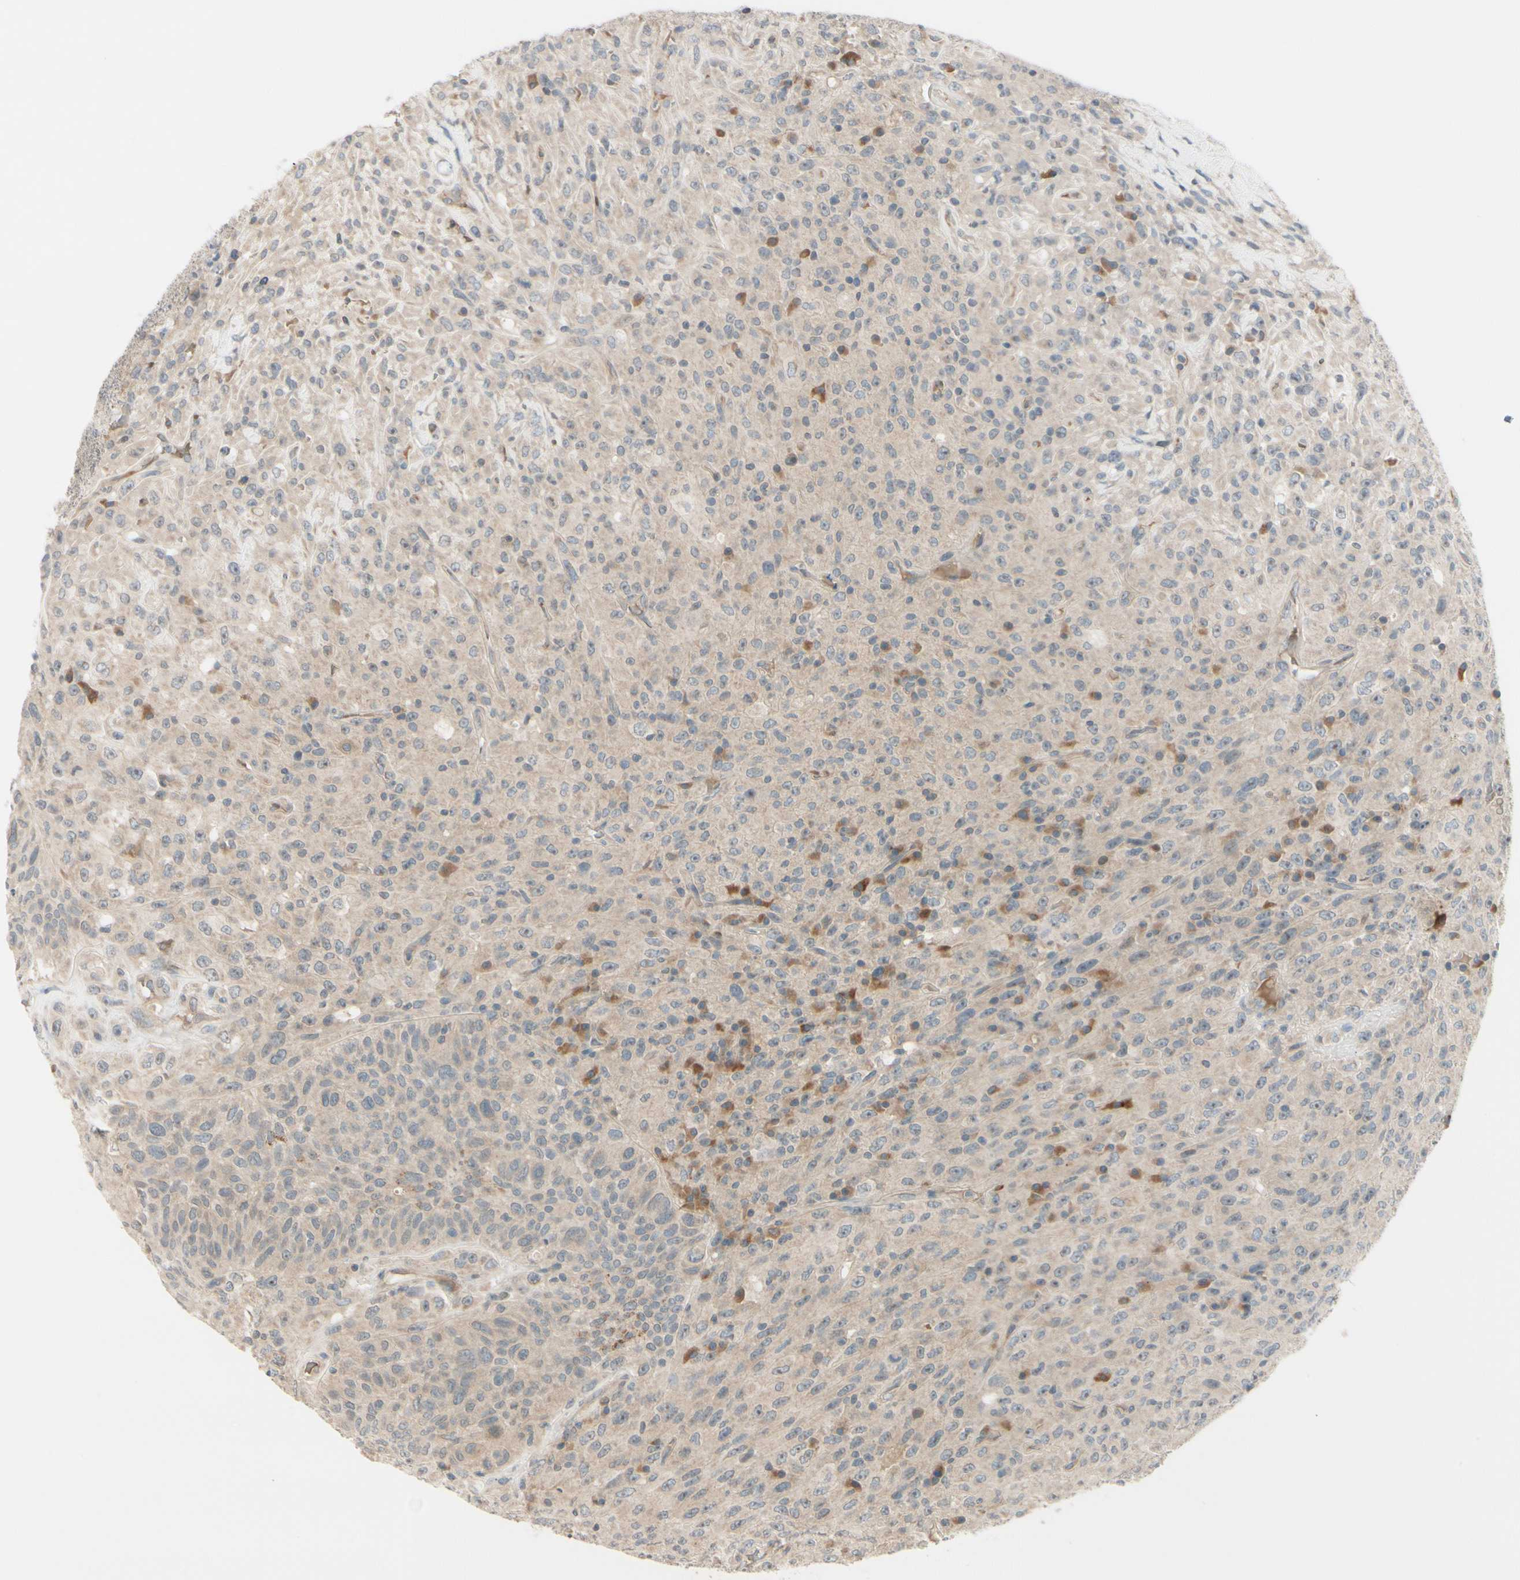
{"staining": {"intensity": "weak", "quantity": "25%-75%", "location": "cytoplasmic/membranous"}, "tissue": "urothelial cancer", "cell_type": "Tumor cells", "image_type": "cancer", "snomed": [{"axis": "morphology", "description": "Urothelial carcinoma, High grade"}, {"axis": "topography", "description": "Urinary bladder"}], "caption": "Immunohistochemical staining of human urothelial cancer displays low levels of weak cytoplasmic/membranous positivity in approximately 25%-75% of tumor cells. The protein is stained brown, and the nuclei are stained in blue (DAB (3,3'-diaminobenzidine) IHC with brightfield microscopy, high magnification).", "gene": "FGF10", "patient": {"sex": "male", "age": 66}}